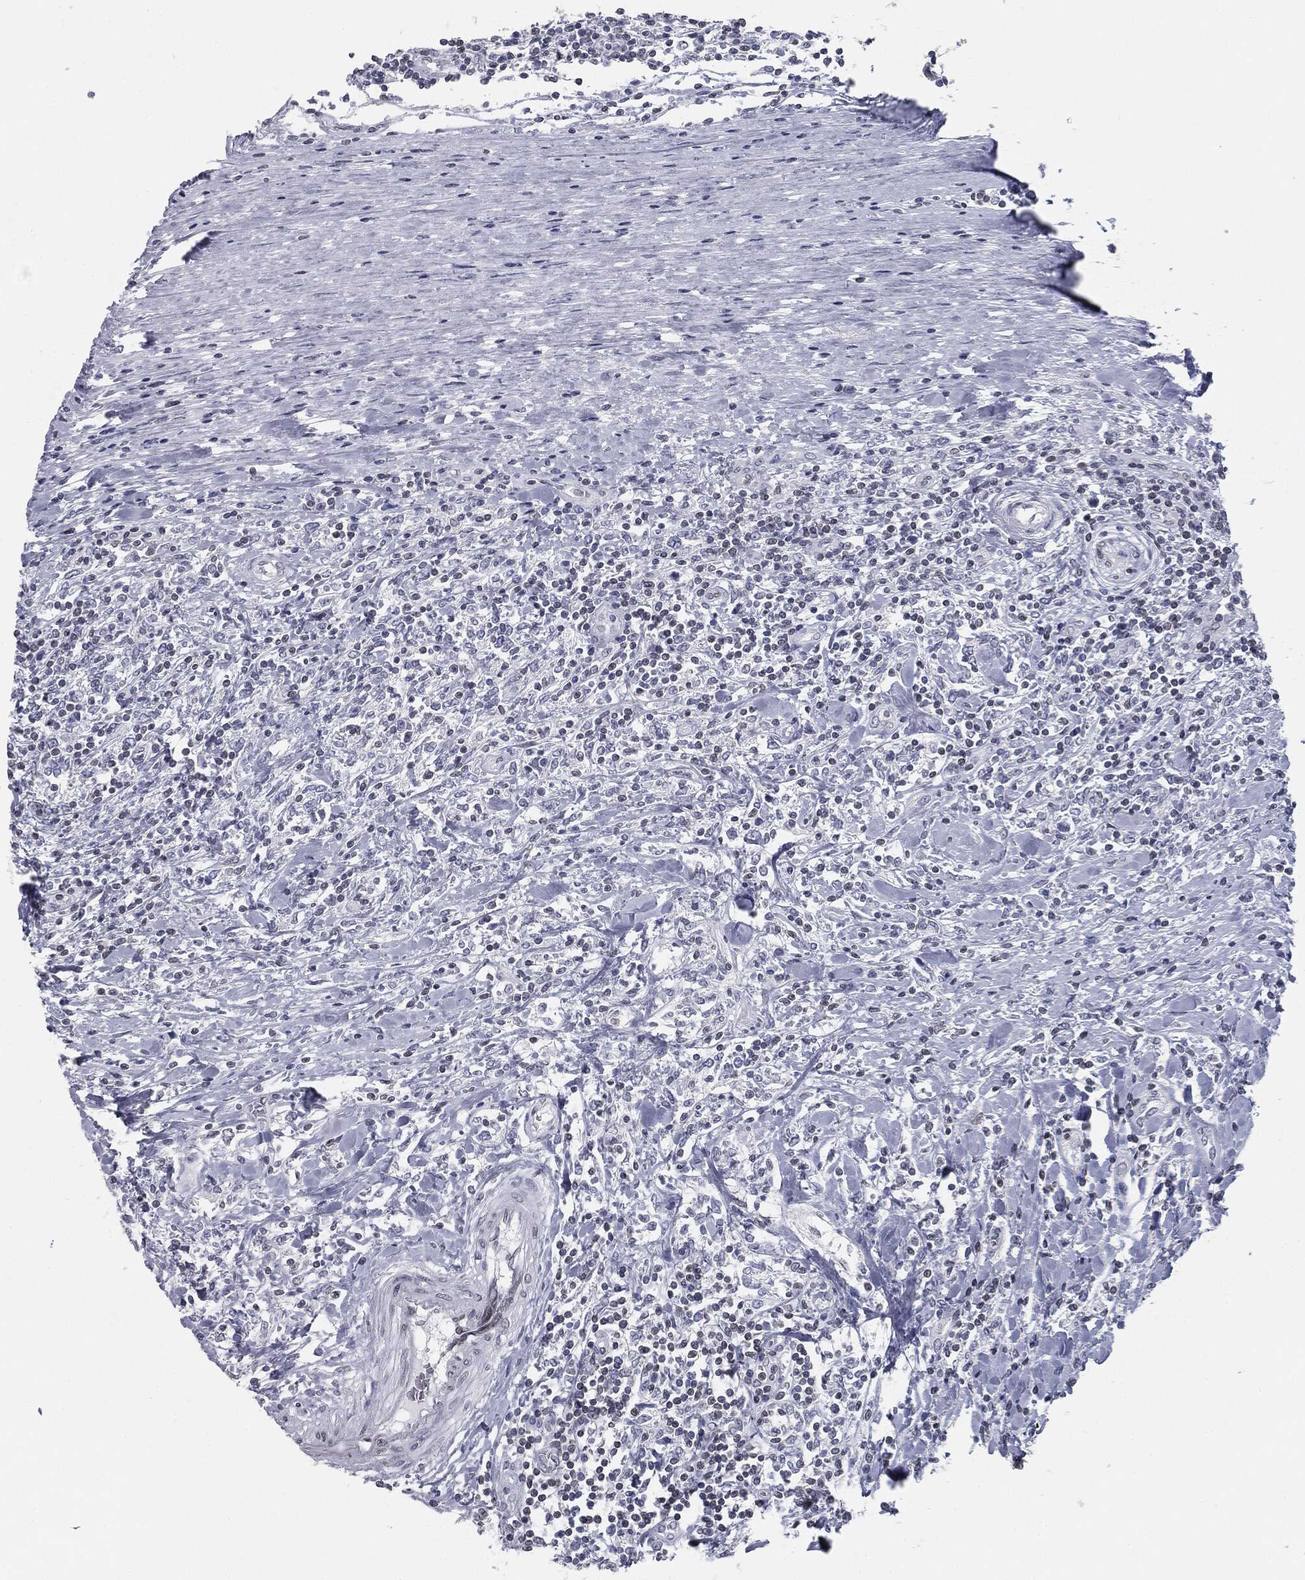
{"staining": {"intensity": "negative", "quantity": "none", "location": "none"}, "tissue": "lymphoma", "cell_type": "Tumor cells", "image_type": "cancer", "snomed": [{"axis": "morphology", "description": "Malignant lymphoma, non-Hodgkin's type, High grade"}, {"axis": "topography", "description": "Lymph node"}], "caption": "A photomicrograph of high-grade malignant lymphoma, non-Hodgkin's type stained for a protein shows no brown staining in tumor cells.", "gene": "ALDOB", "patient": {"sex": "female", "age": 84}}